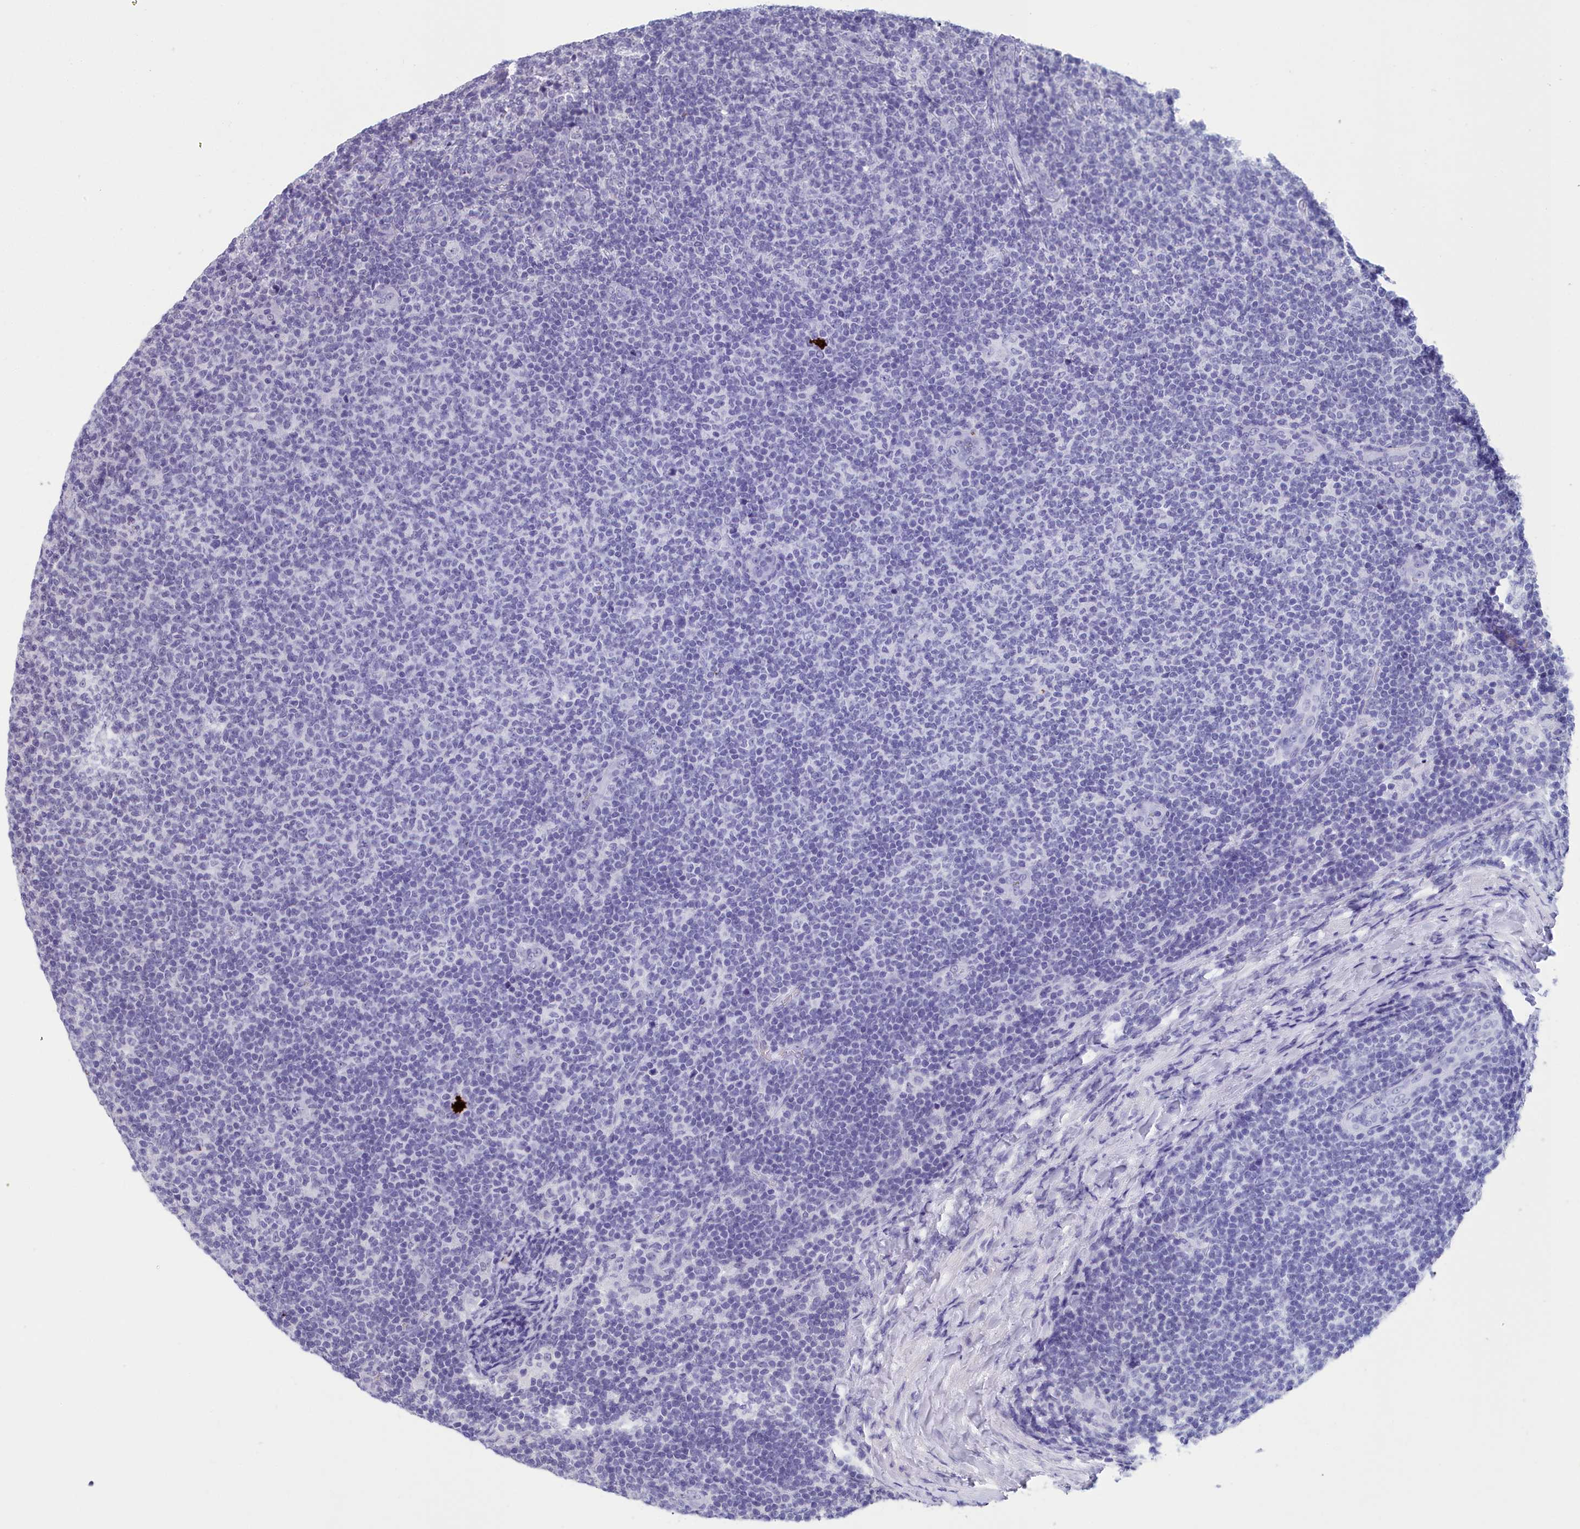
{"staining": {"intensity": "negative", "quantity": "none", "location": "none"}, "tissue": "lymphoma", "cell_type": "Tumor cells", "image_type": "cancer", "snomed": [{"axis": "morphology", "description": "Malignant lymphoma, non-Hodgkin's type, Low grade"}, {"axis": "topography", "description": "Lymph node"}], "caption": "There is no significant positivity in tumor cells of low-grade malignant lymphoma, non-Hodgkin's type.", "gene": "CCDC97", "patient": {"sex": "male", "age": 66}}